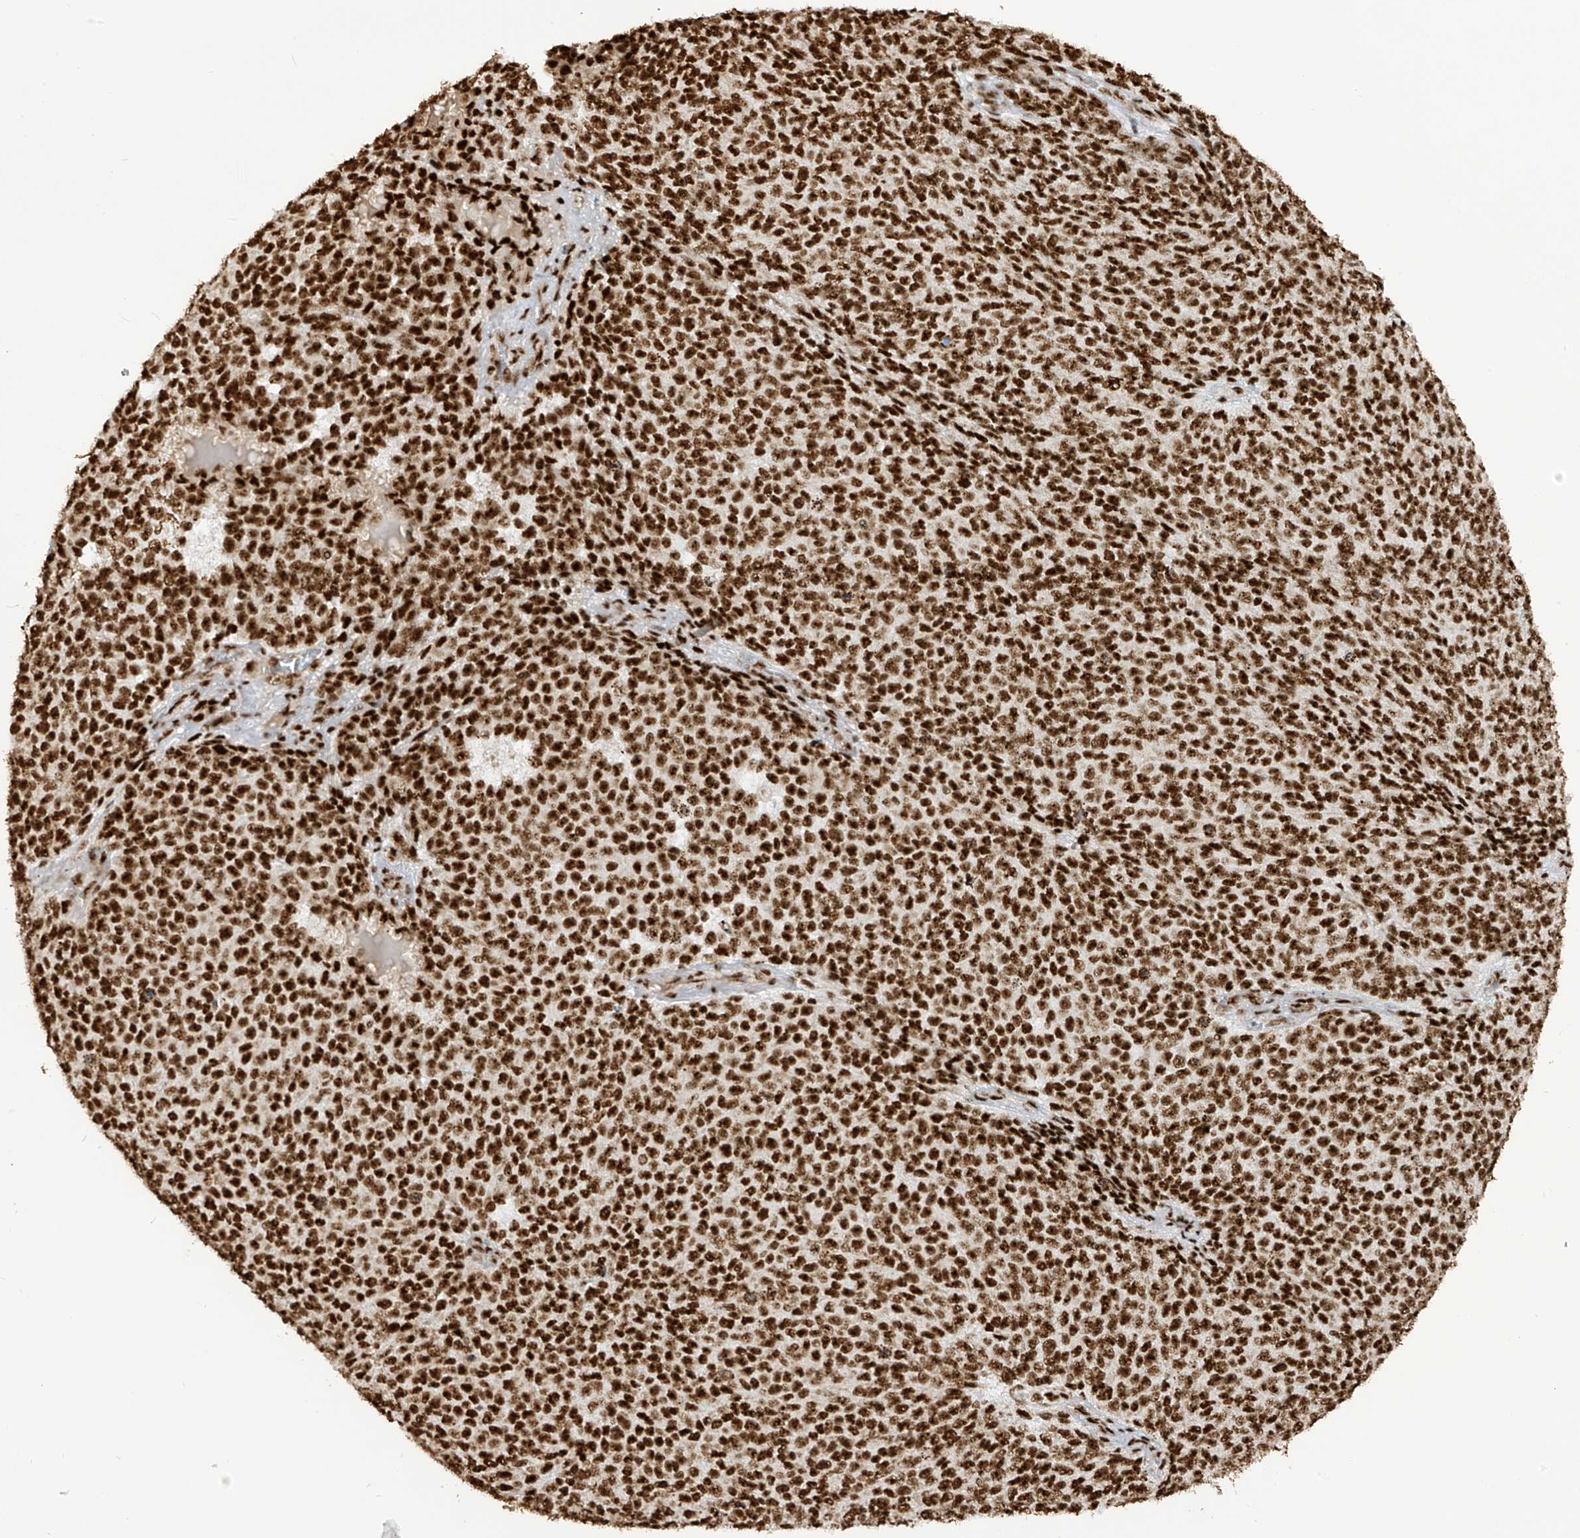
{"staining": {"intensity": "strong", "quantity": ">75%", "location": "nuclear"}, "tissue": "melanoma", "cell_type": "Tumor cells", "image_type": "cancer", "snomed": [{"axis": "morphology", "description": "Malignant melanoma, NOS"}, {"axis": "topography", "description": "Skin"}], "caption": "The image shows staining of melanoma, revealing strong nuclear protein expression (brown color) within tumor cells.", "gene": "LBH", "patient": {"sex": "male", "age": 49}}